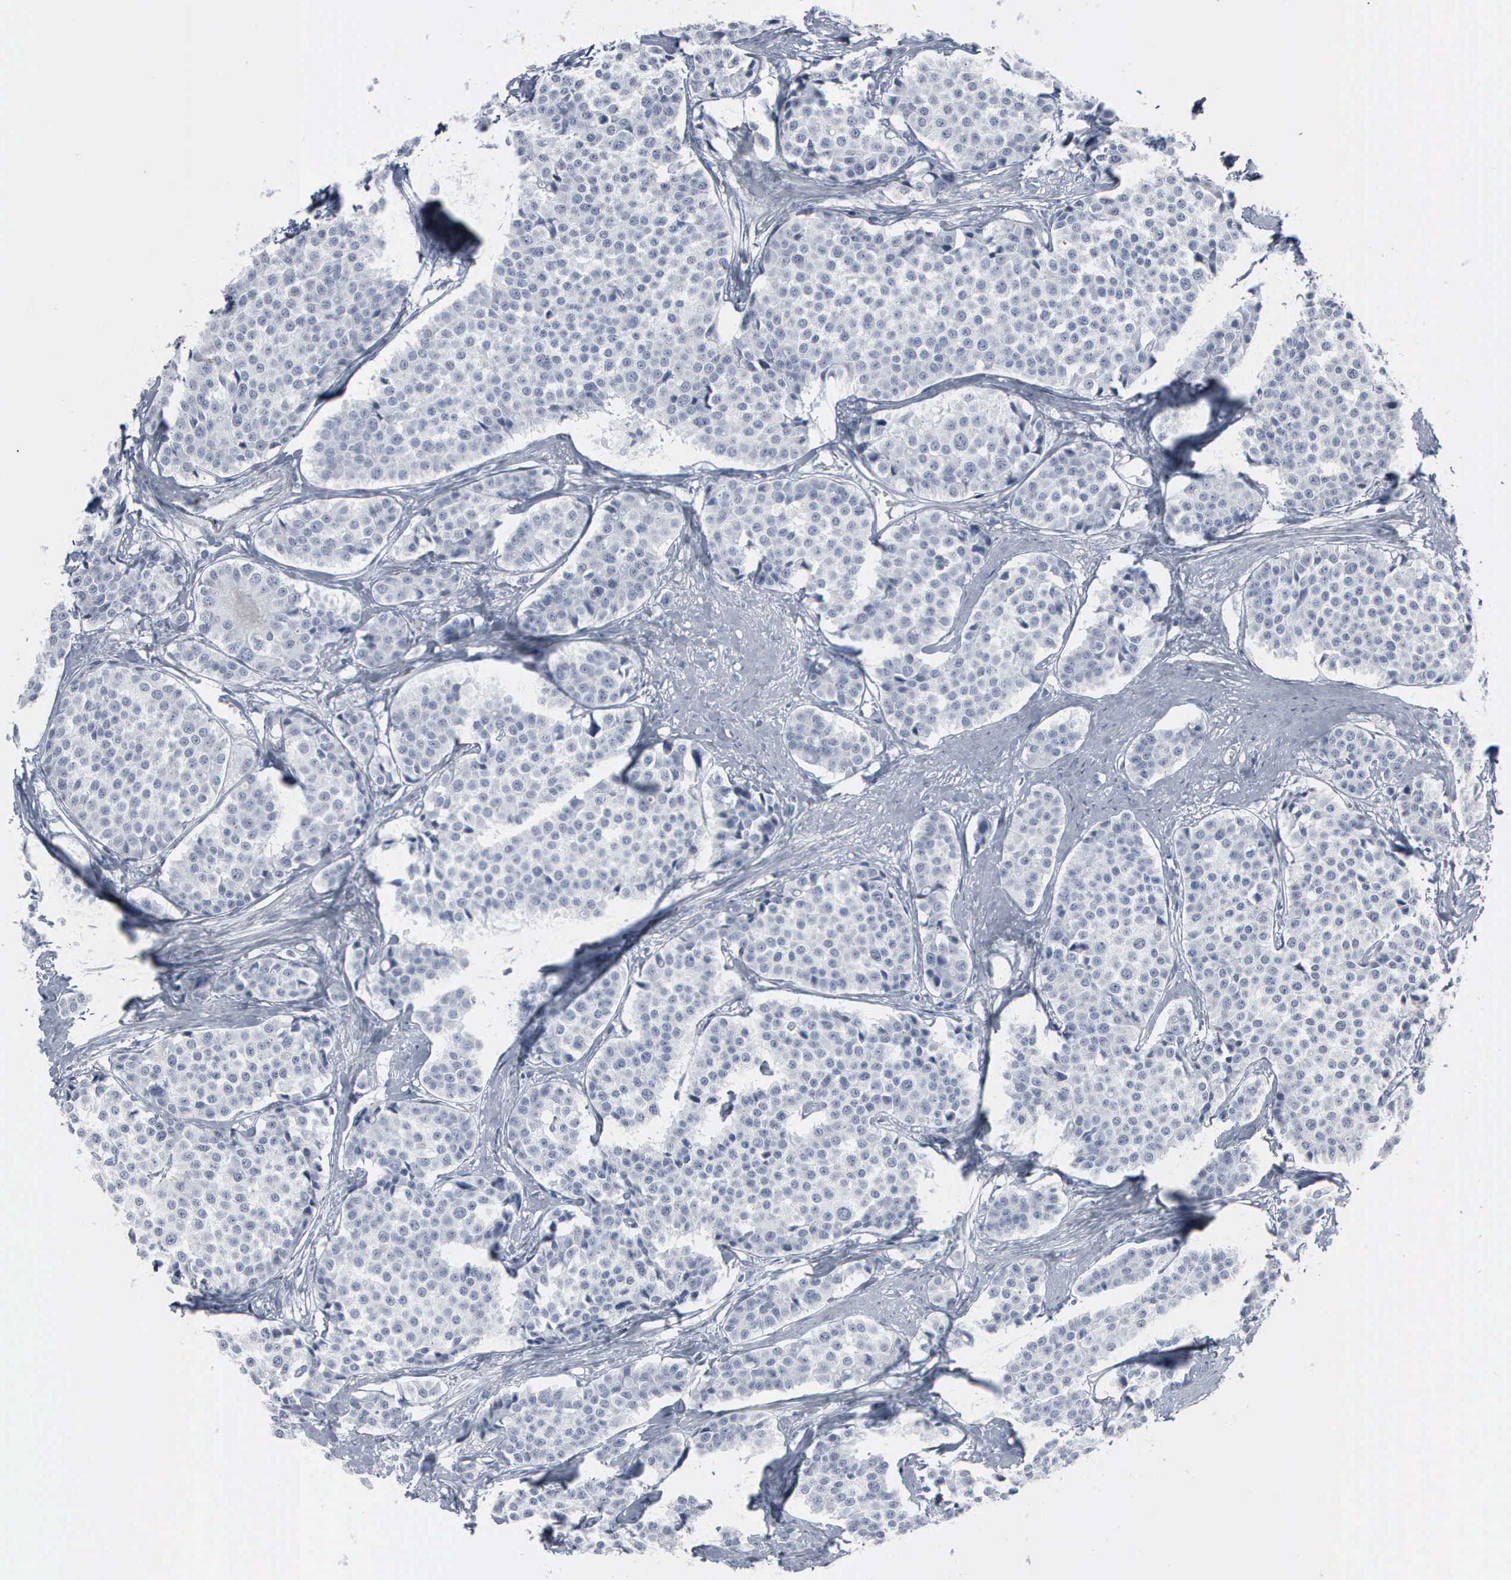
{"staining": {"intensity": "negative", "quantity": "none", "location": "none"}, "tissue": "carcinoid", "cell_type": "Tumor cells", "image_type": "cancer", "snomed": [{"axis": "morphology", "description": "Carcinoid, malignant, NOS"}, {"axis": "topography", "description": "Small intestine"}], "caption": "Tumor cells are negative for brown protein staining in malignant carcinoid.", "gene": "CCNB1", "patient": {"sex": "male", "age": 60}}